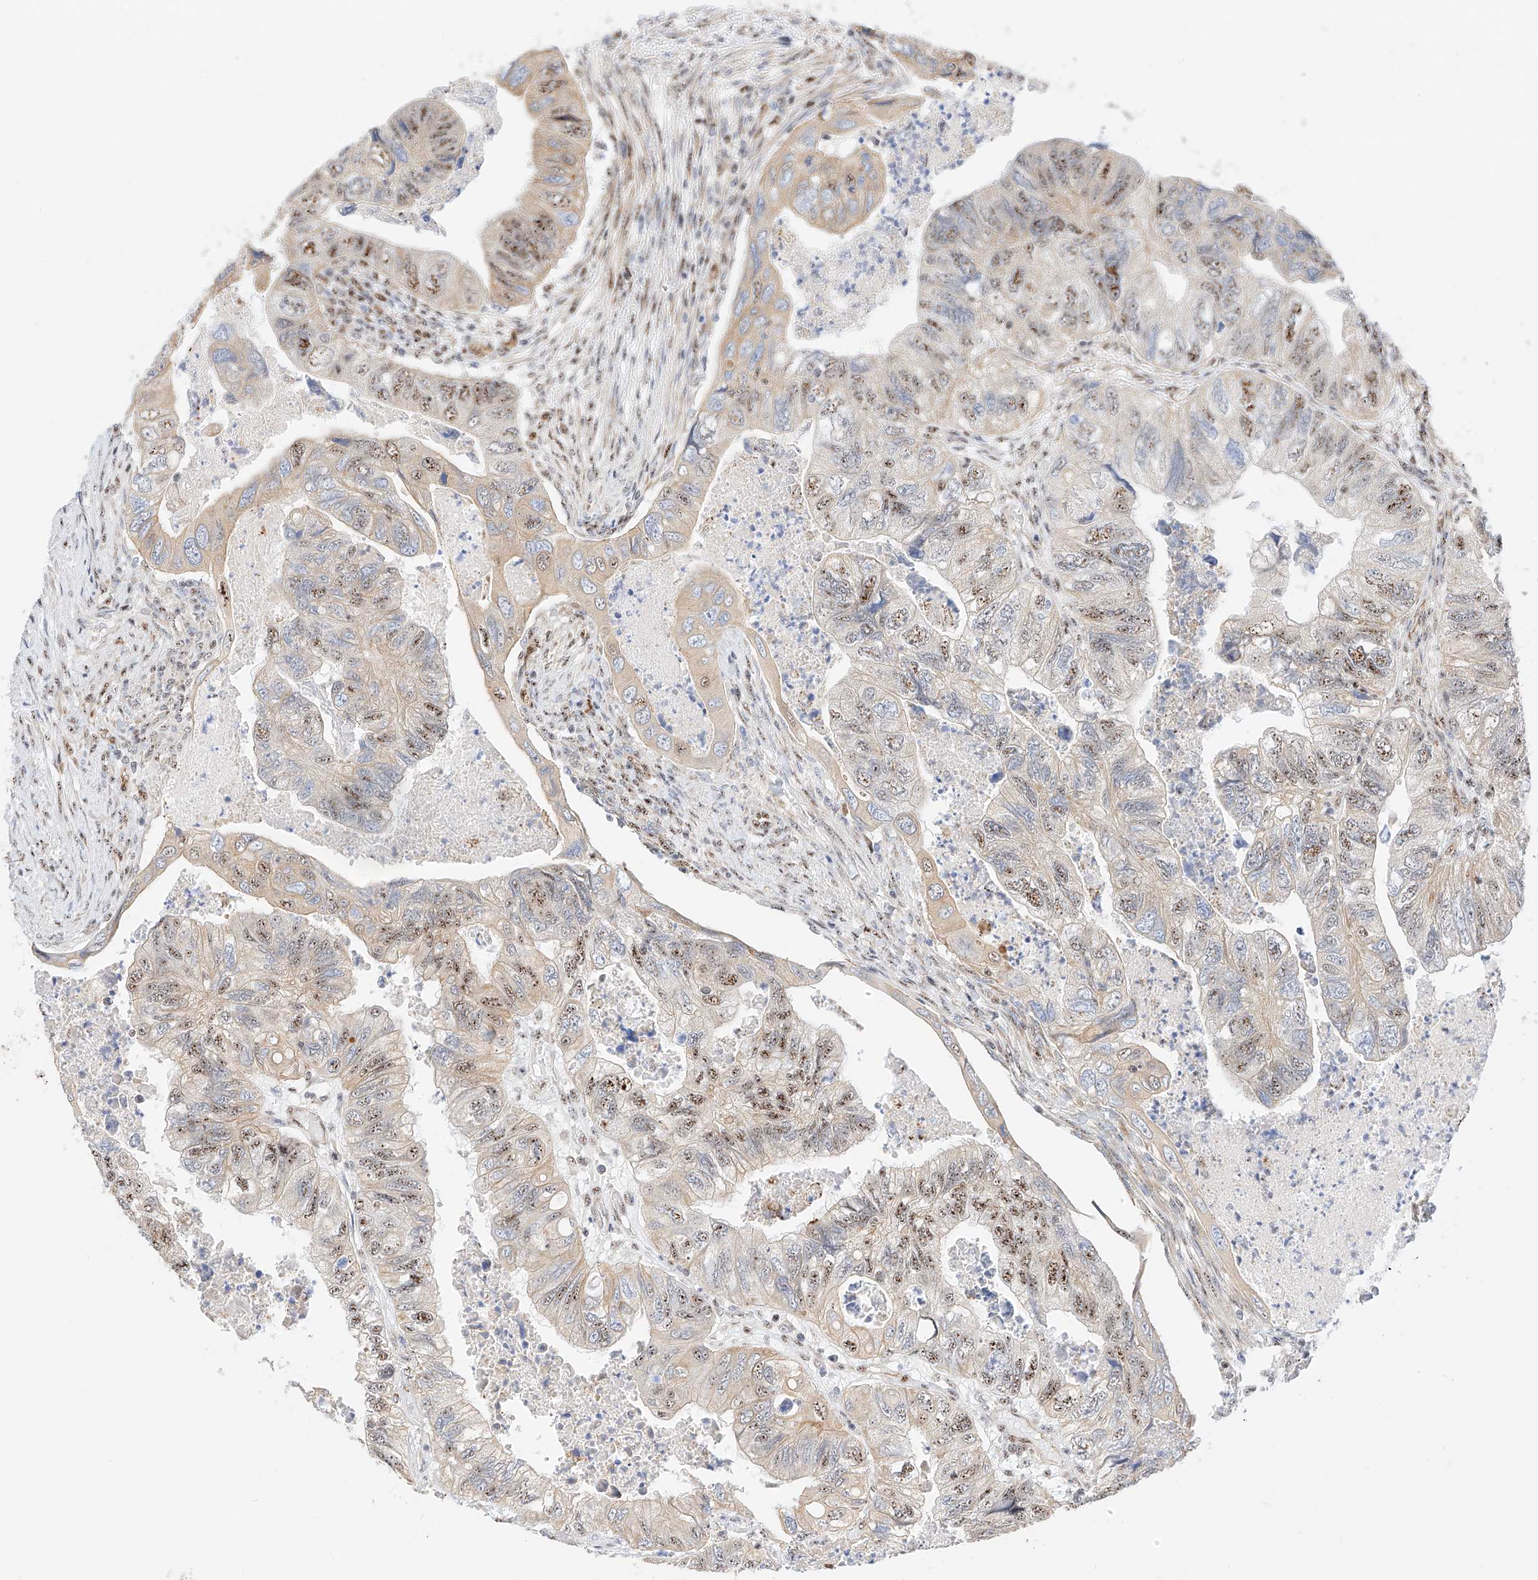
{"staining": {"intensity": "strong", "quantity": "25%-75%", "location": "nuclear"}, "tissue": "colorectal cancer", "cell_type": "Tumor cells", "image_type": "cancer", "snomed": [{"axis": "morphology", "description": "Adenocarcinoma, NOS"}, {"axis": "topography", "description": "Rectum"}], "caption": "Protein expression by immunohistochemistry (IHC) demonstrates strong nuclear positivity in about 25%-75% of tumor cells in adenocarcinoma (colorectal).", "gene": "ATXN7L2", "patient": {"sex": "male", "age": 63}}